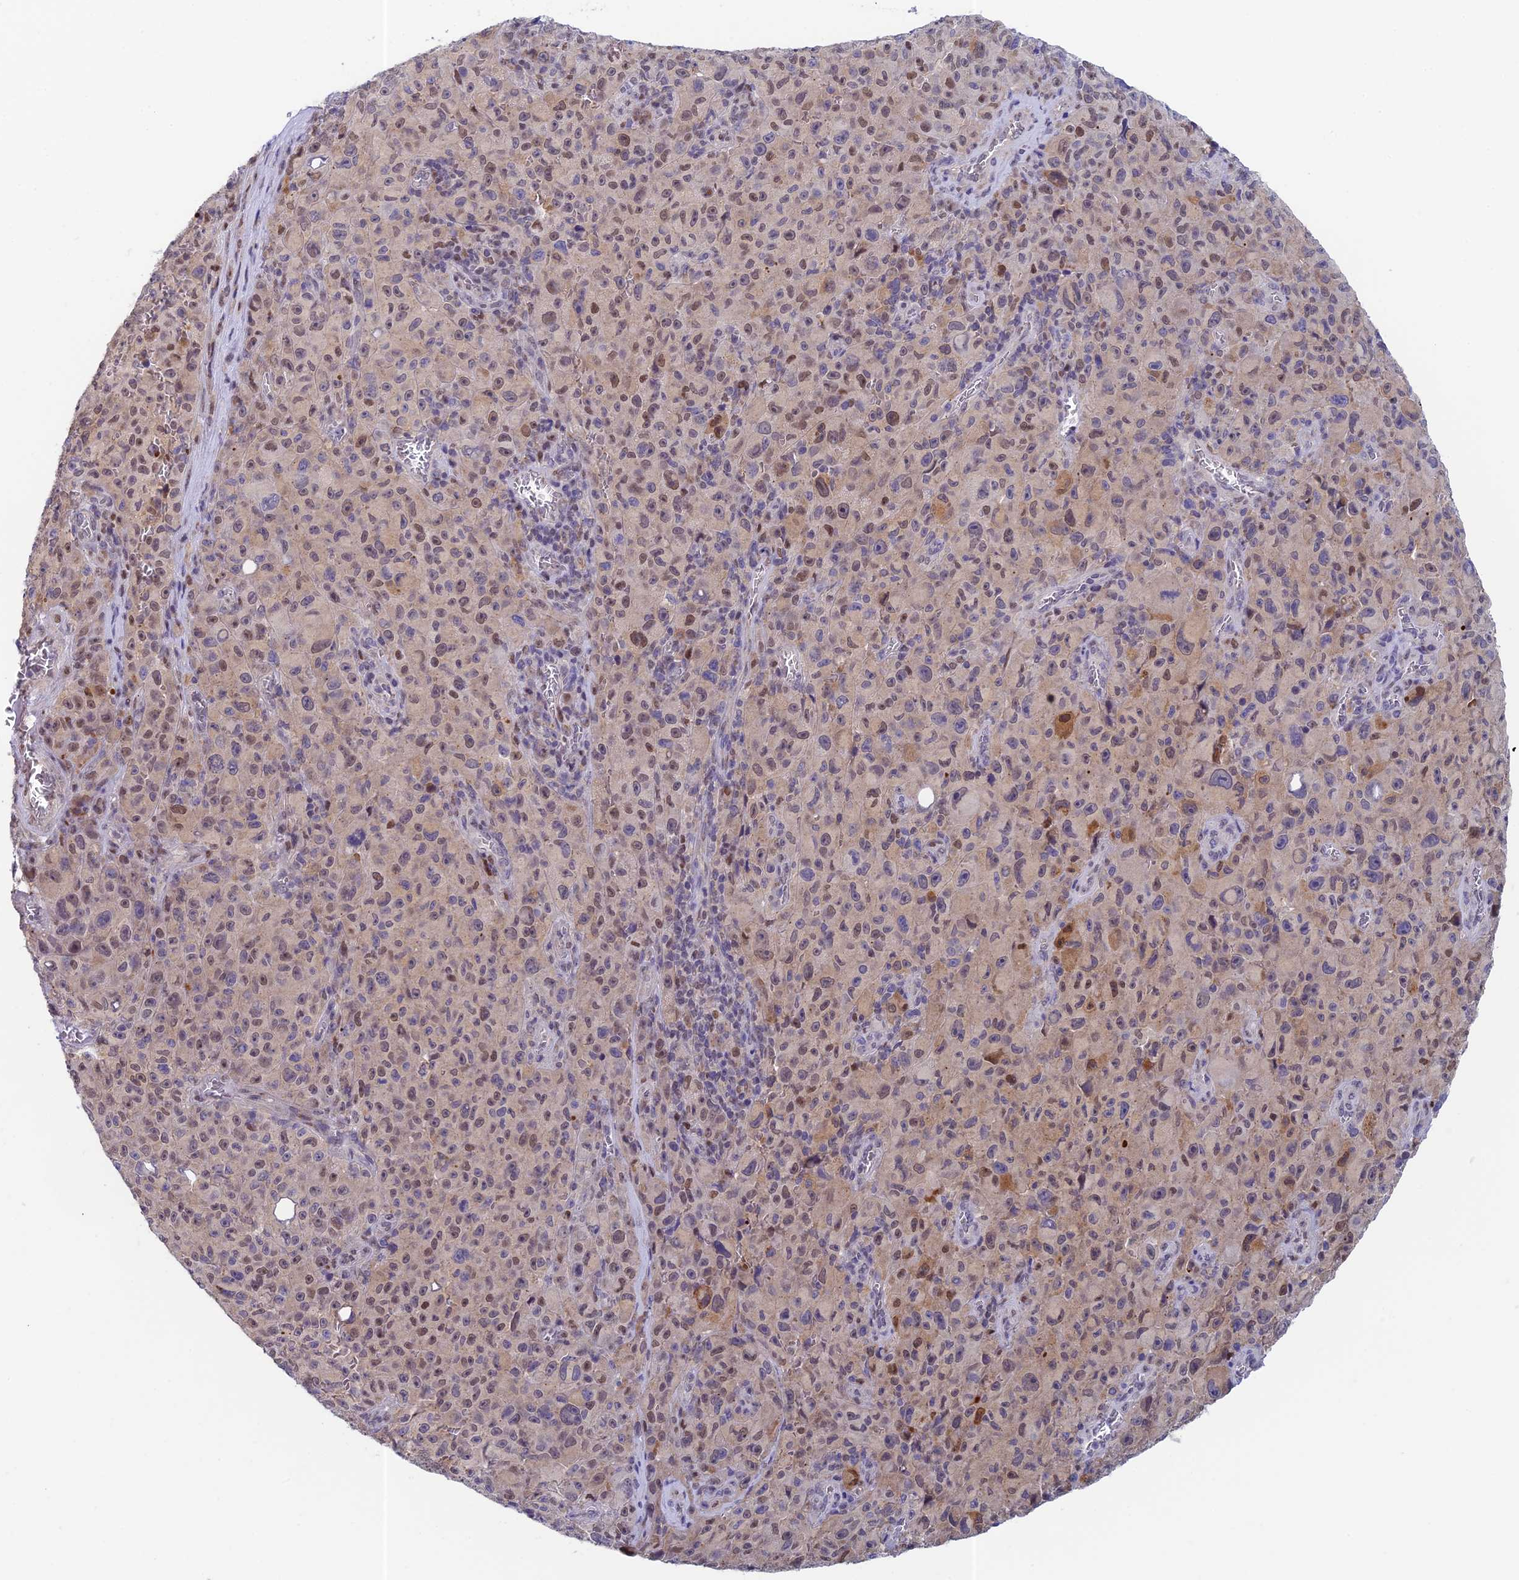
{"staining": {"intensity": "moderate", "quantity": ">75%", "location": "cytoplasmic/membranous,nuclear"}, "tissue": "melanoma", "cell_type": "Tumor cells", "image_type": "cancer", "snomed": [{"axis": "morphology", "description": "Malignant melanoma, NOS"}, {"axis": "topography", "description": "Skin"}], "caption": "Immunohistochemistry (IHC) staining of malignant melanoma, which shows medium levels of moderate cytoplasmic/membranous and nuclear positivity in approximately >75% of tumor cells indicating moderate cytoplasmic/membranous and nuclear protein staining. The staining was performed using DAB (3,3'-diaminobenzidine) (brown) for protein detection and nuclei were counterstained in hematoxylin (blue).", "gene": "MRPL17", "patient": {"sex": "female", "age": 82}}